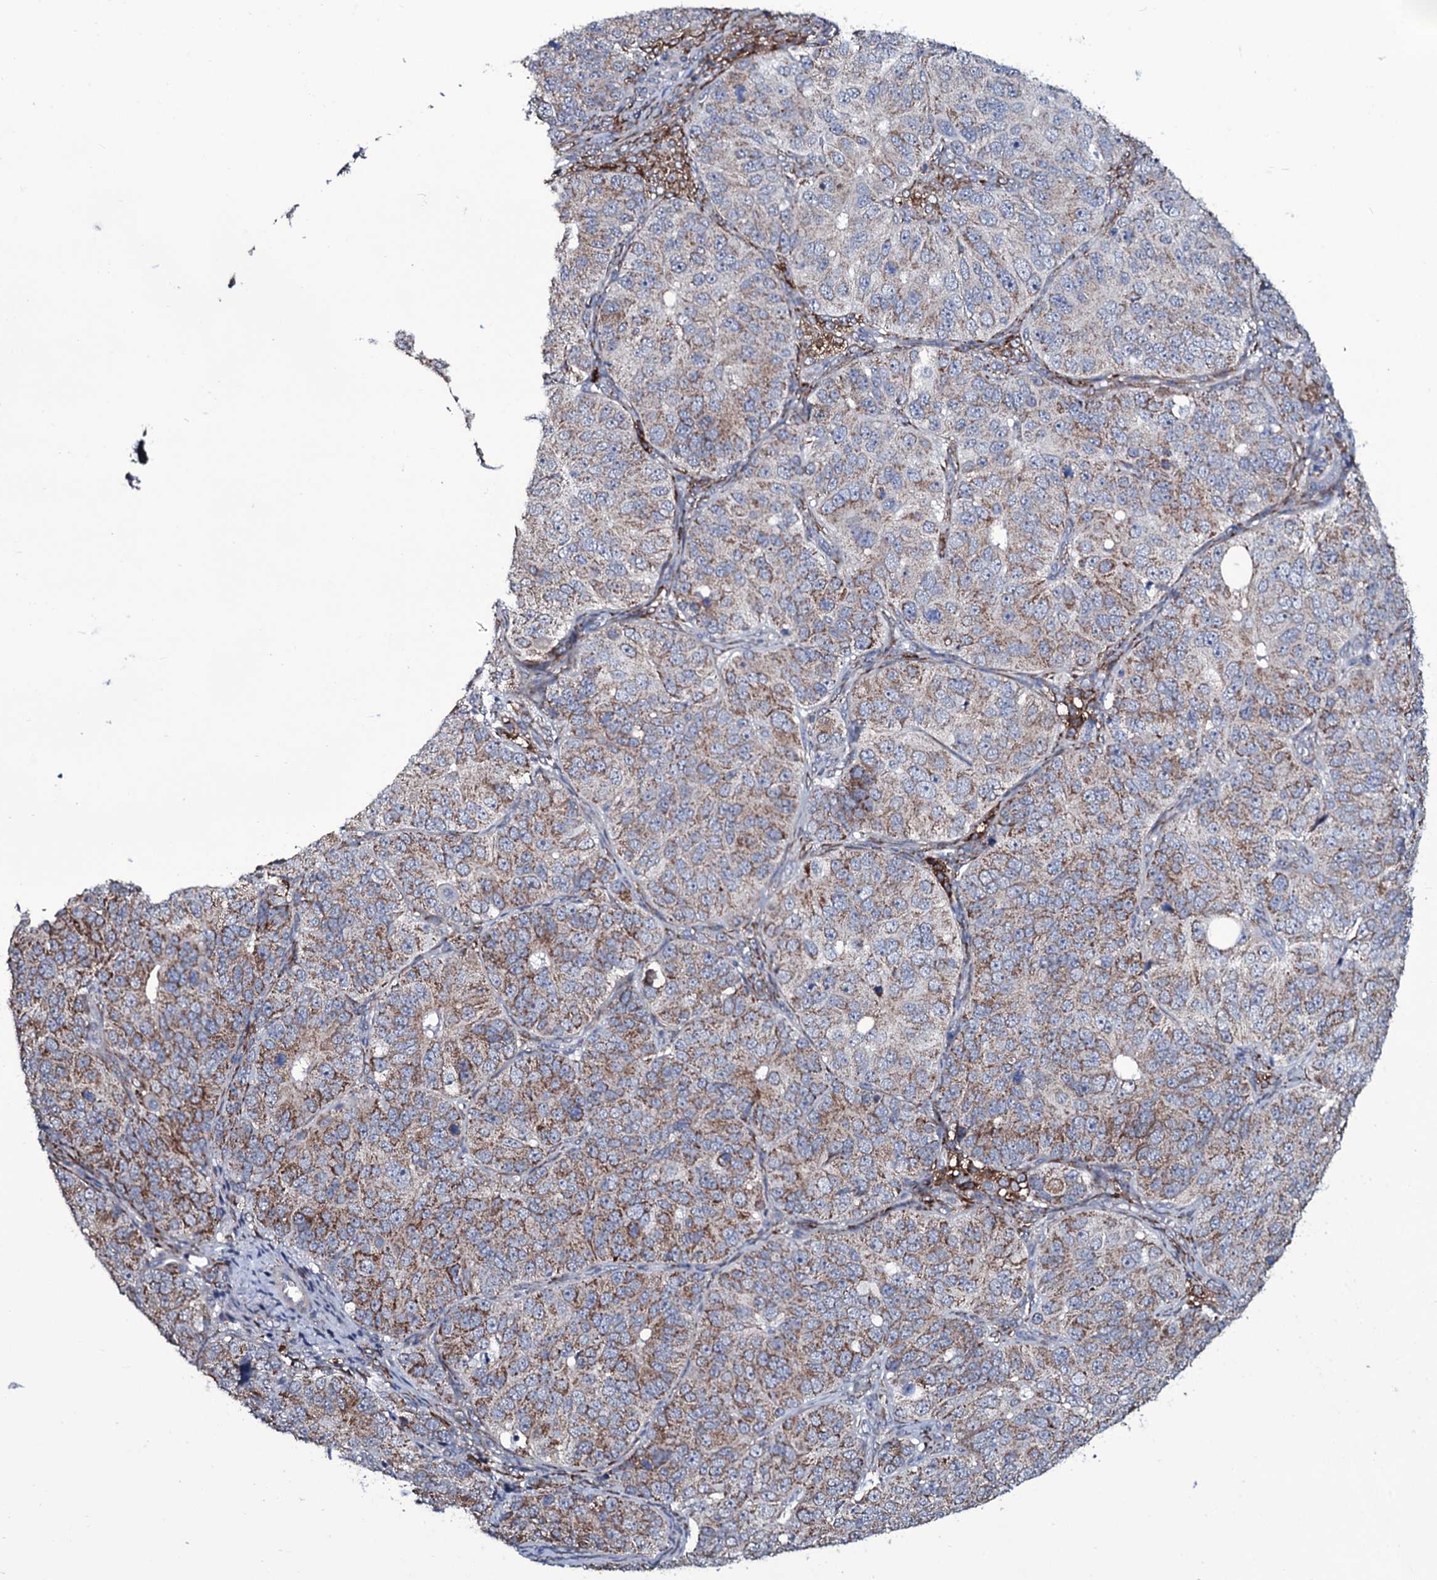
{"staining": {"intensity": "moderate", "quantity": "25%-75%", "location": "cytoplasmic/membranous"}, "tissue": "ovarian cancer", "cell_type": "Tumor cells", "image_type": "cancer", "snomed": [{"axis": "morphology", "description": "Carcinoma, endometroid"}, {"axis": "topography", "description": "Ovary"}], "caption": "Protein expression analysis of human endometroid carcinoma (ovarian) reveals moderate cytoplasmic/membranous staining in about 25%-75% of tumor cells. (DAB IHC, brown staining for protein, blue staining for nuclei).", "gene": "WIPF3", "patient": {"sex": "female", "age": 51}}